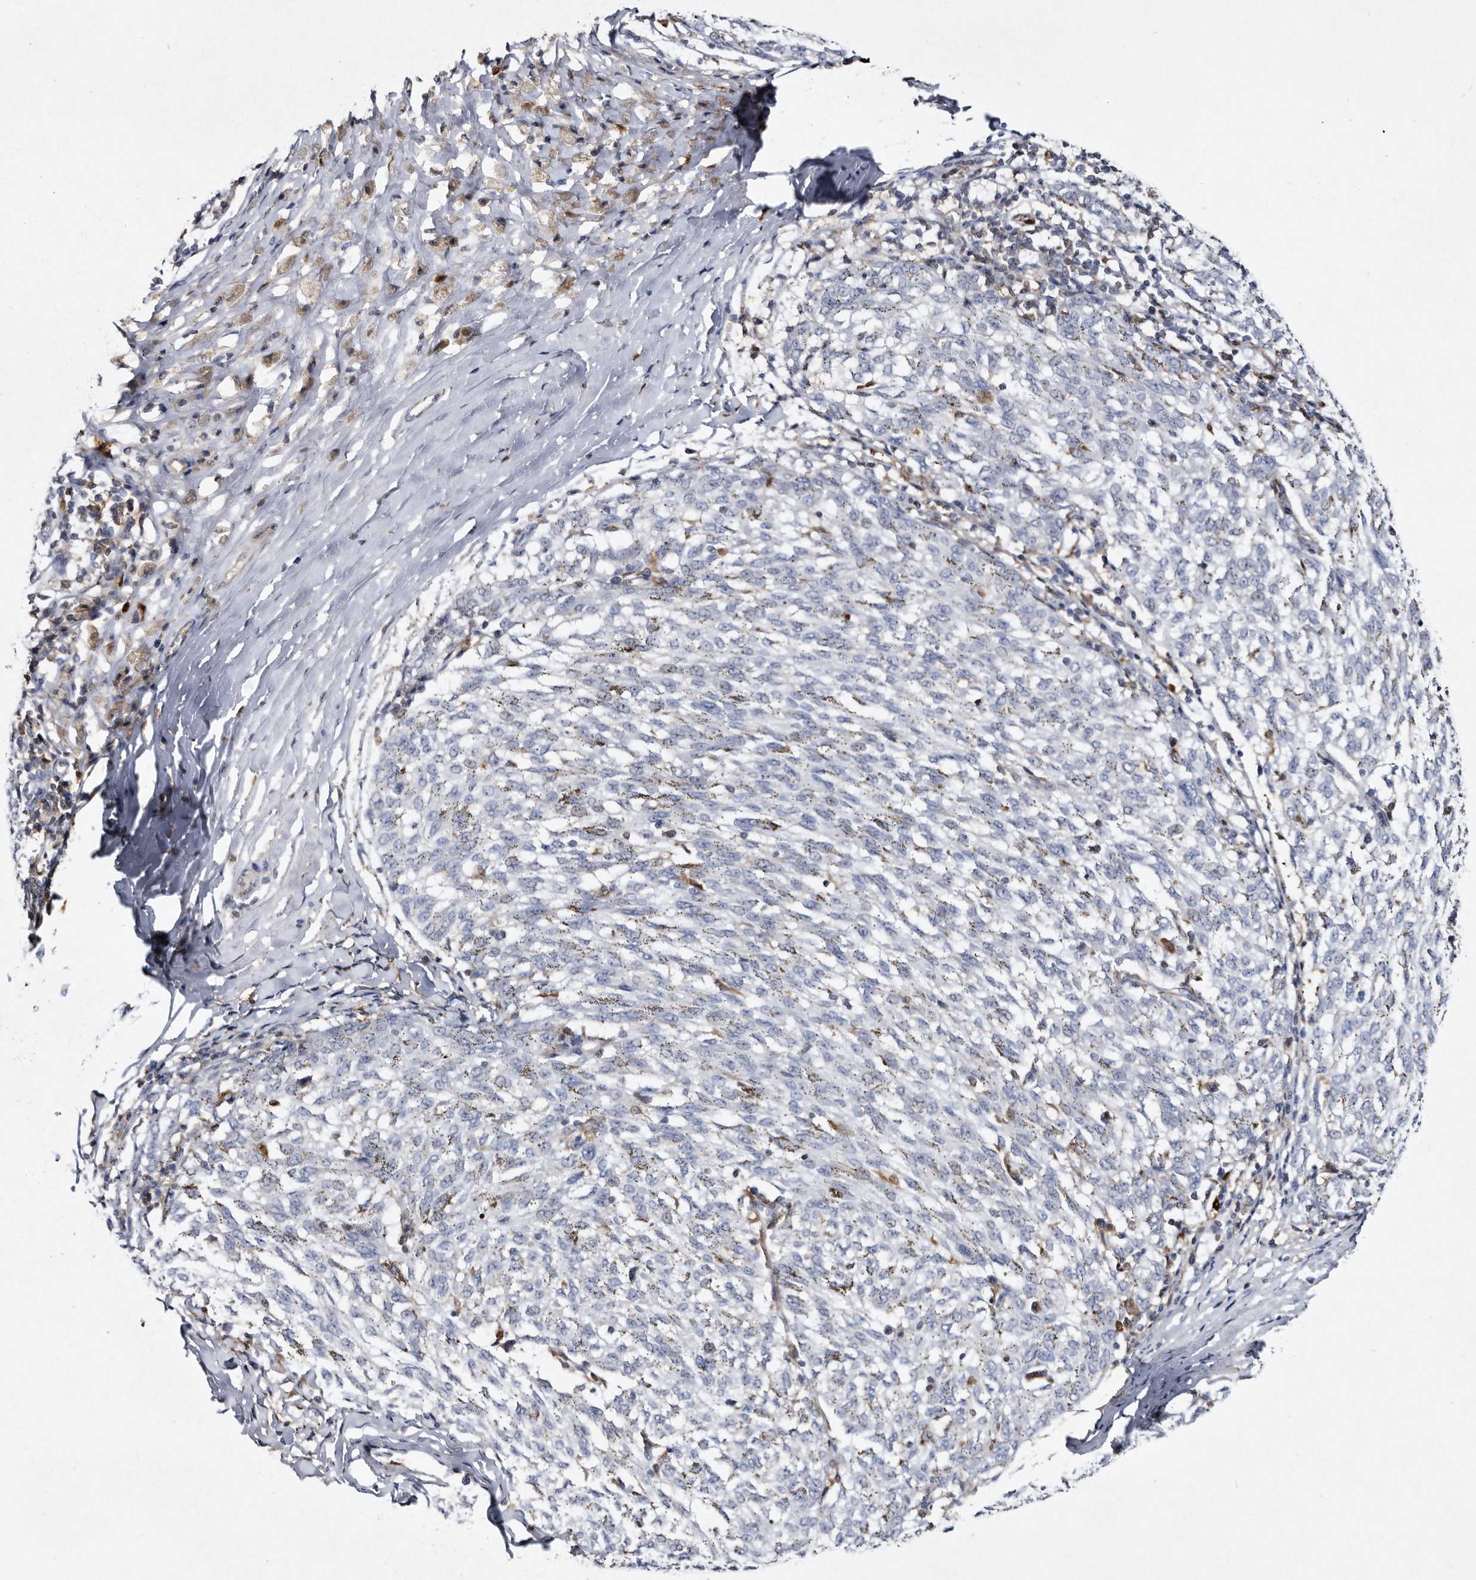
{"staining": {"intensity": "negative", "quantity": "none", "location": "none"}, "tissue": "melanoma", "cell_type": "Tumor cells", "image_type": "cancer", "snomed": [{"axis": "morphology", "description": "Malignant melanoma, NOS"}, {"axis": "topography", "description": "Skin"}], "caption": "A micrograph of melanoma stained for a protein demonstrates no brown staining in tumor cells. The staining is performed using DAB (3,3'-diaminobenzidine) brown chromogen with nuclei counter-stained in using hematoxylin.", "gene": "SERPINB8", "patient": {"sex": "female", "age": 72}}